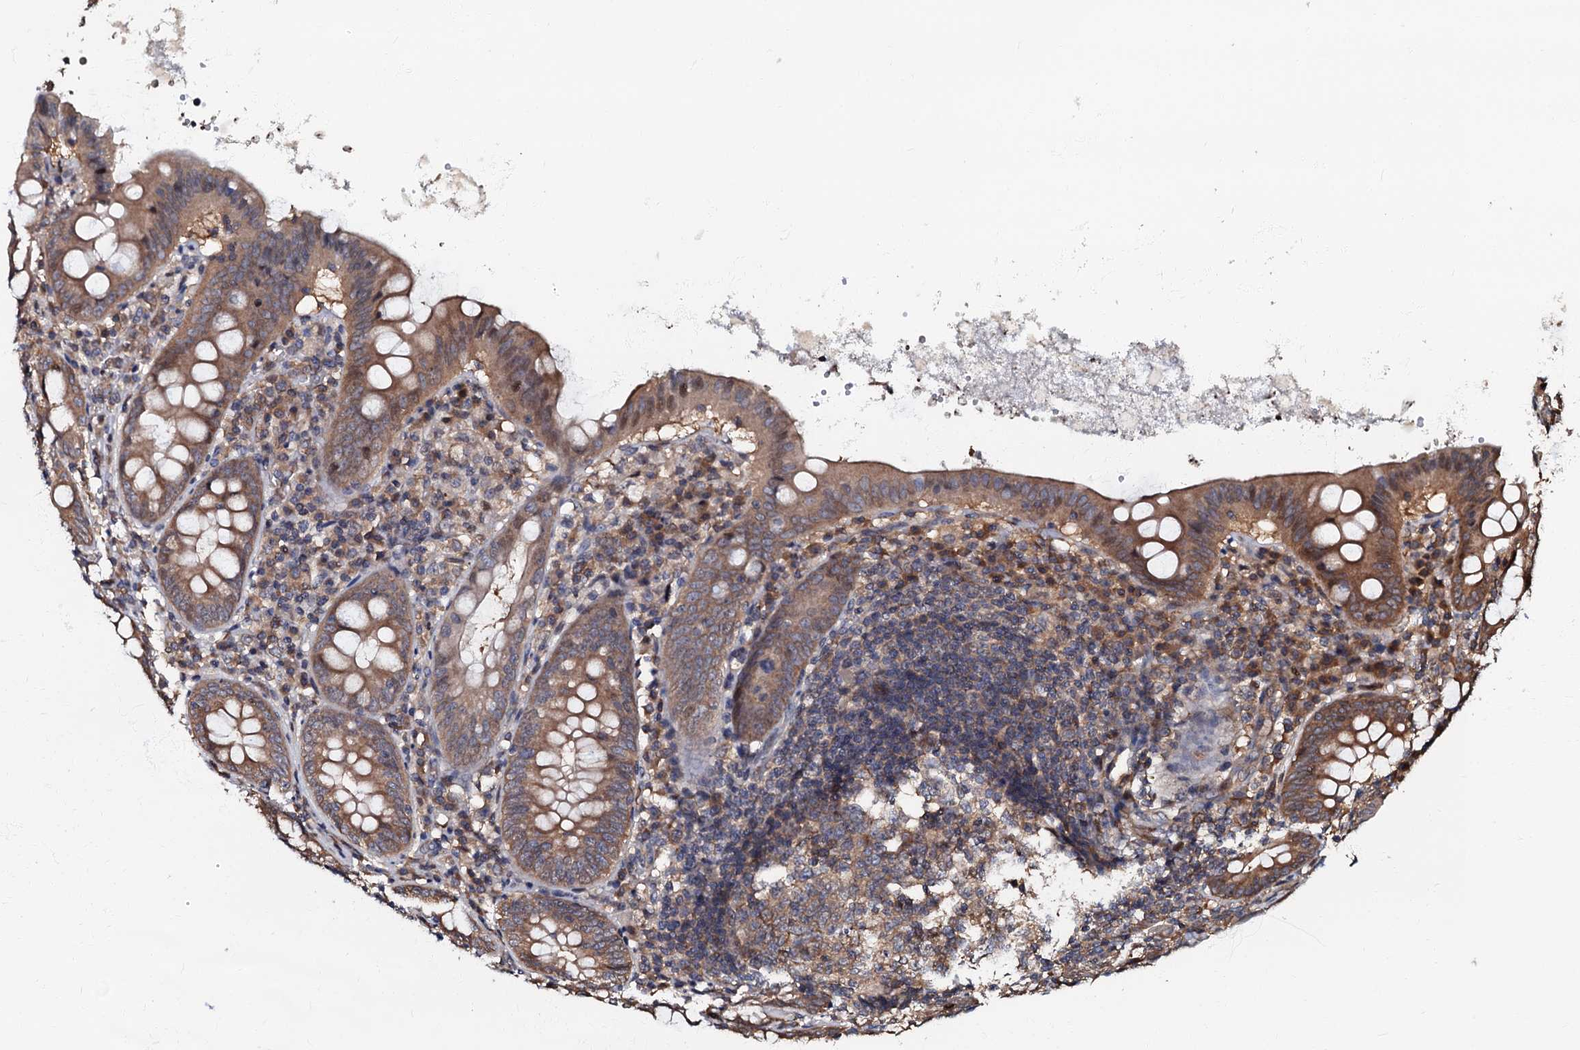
{"staining": {"intensity": "moderate", "quantity": ">75%", "location": "cytoplasmic/membranous,nuclear"}, "tissue": "appendix", "cell_type": "Glandular cells", "image_type": "normal", "snomed": [{"axis": "morphology", "description": "Normal tissue, NOS"}, {"axis": "topography", "description": "Appendix"}], "caption": "High-power microscopy captured an immunohistochemistry micrograph of normal appendix, revealing moderate cytoplasmic/membranous,nuclear positivity in about >75% of glandular cells. Immunohistochemistry stains the protein in brown and the nuclei are stained blue.", "gene": "OSBP", "patient": {"sex": "female", "age": 54}}